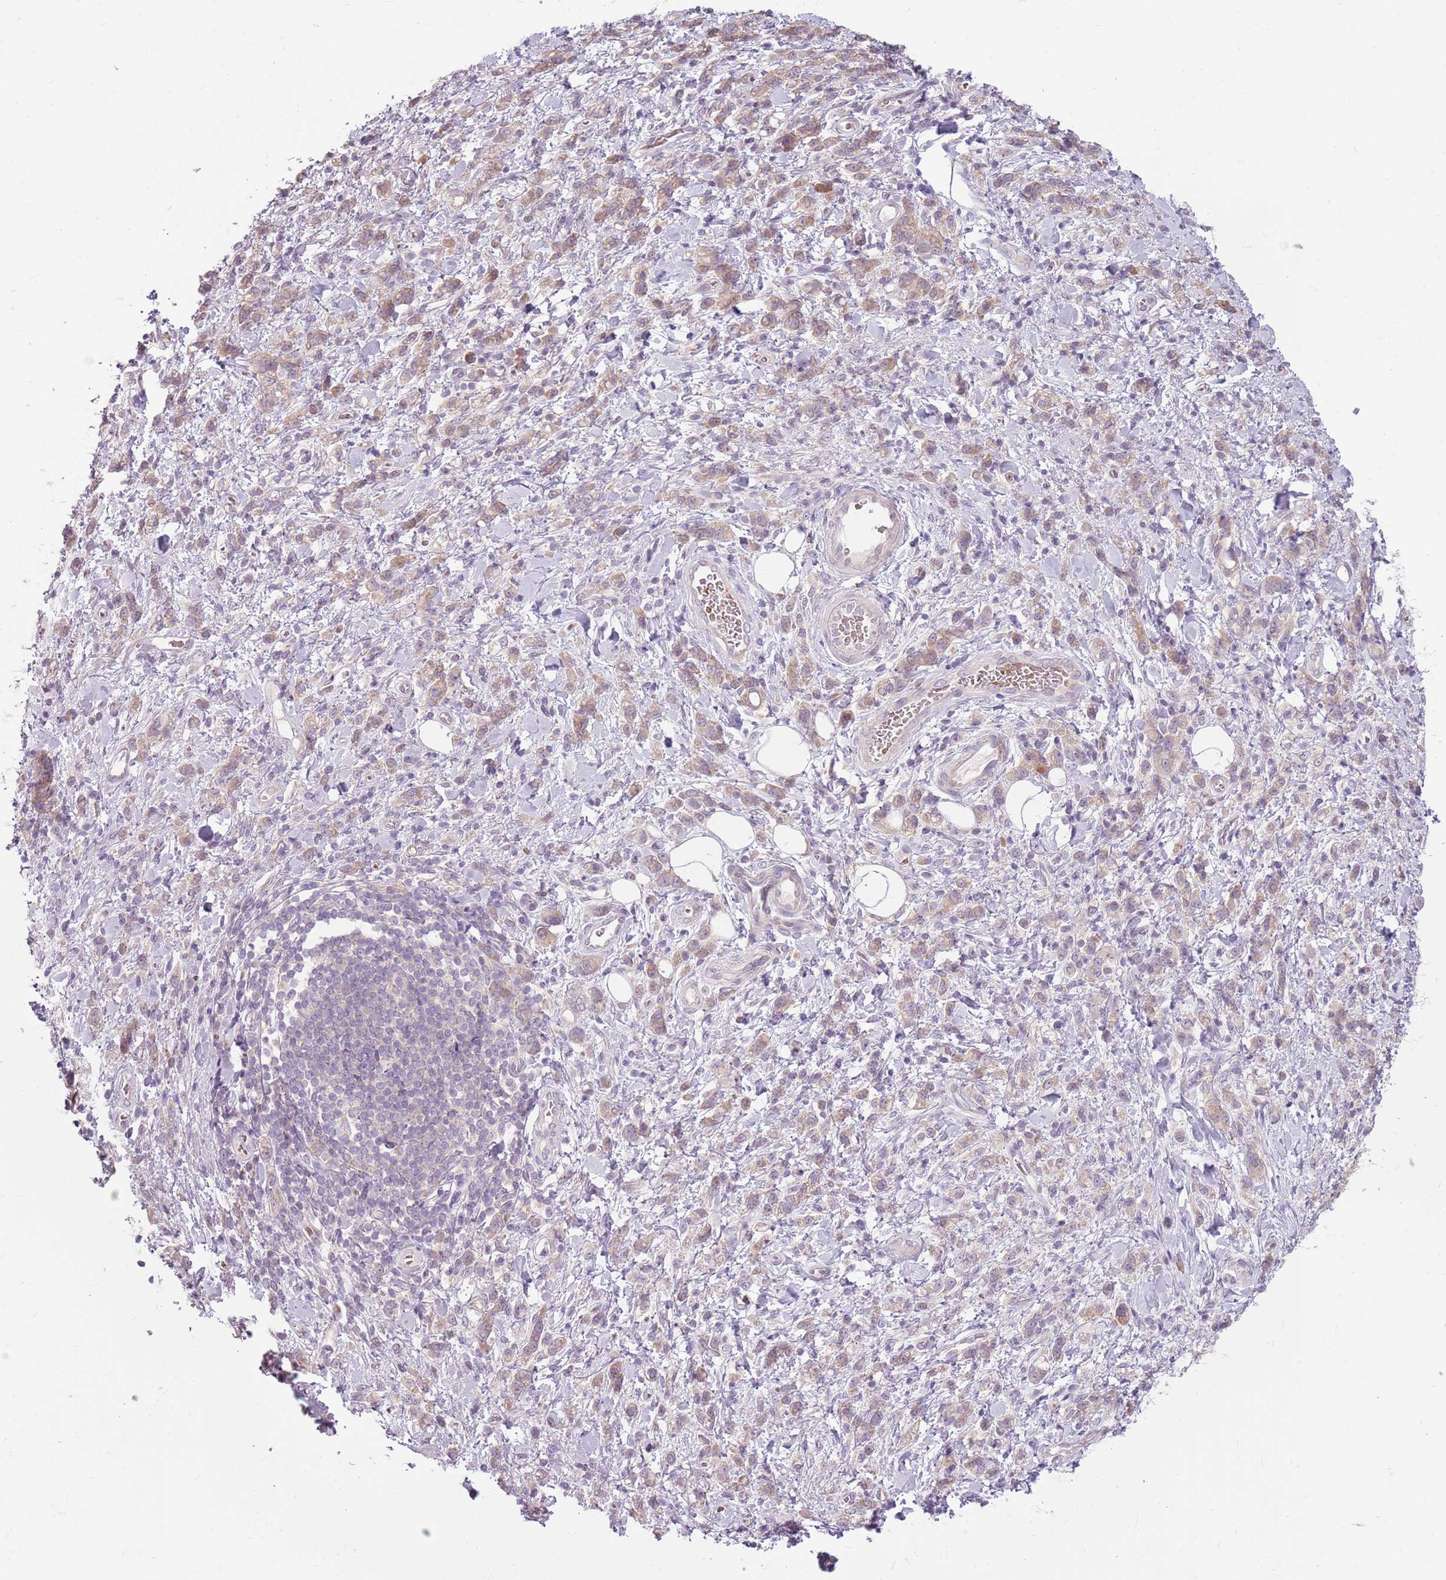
{"staining": {"intensity": "weak", "quantity": ">75%", "location": "cytoplasmic/membranous"}, "tissue": "stomach cancer", "cell_type": "Tumor cells", "image_type": "cancer", "snomed": [{"axis": "morphology", "description": "Adenocarcinoma, NOS"}, {"axis": "topography", "description": "Stomach"}], "caption": "Immunohistochemical staining of human stomach cancer (adenocarcinoma) reveals low levels of weak cytoplasmic/membranous protein expression in approximately >75% of tumor cells. (DAB IHC, brown staining for protein, blue staining for nuclei).", "gene": "HSPA14", "patient": {"sex": "male", "age": 77}}